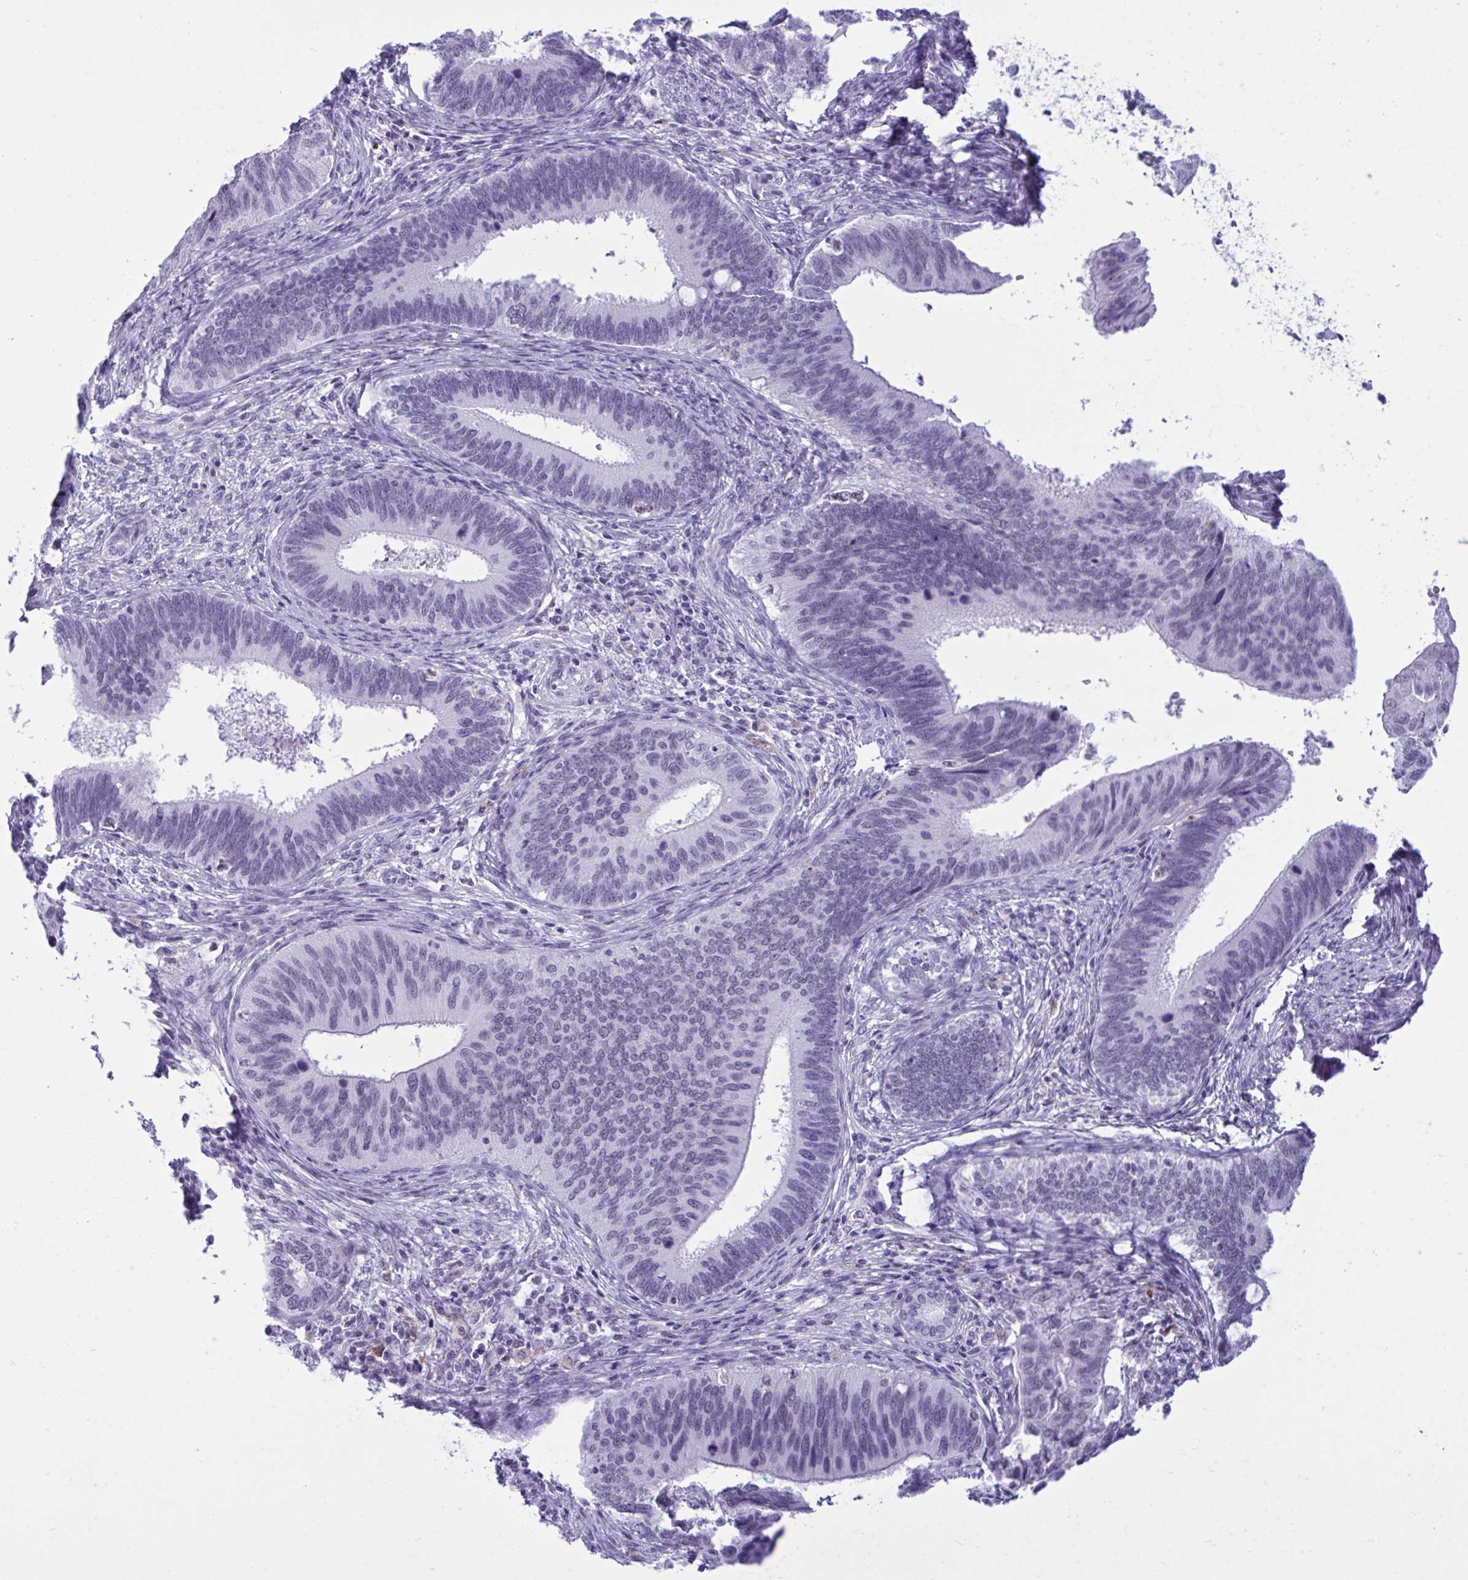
{"staining": {"intensity": "negative", "quantity": "none", "location": "none"}, "tissue": "cervical cancer", "cell_type": "Tumor cells", "image_type": "cancer", "snomed": [{"axis": "morphology", "description": "Adenocarcinoma, NOS"}, {"axis": "topography", "description": "Cervix"}], "caption": "Tumor cells are negative for brown protein staining in cervical cancer.", "gene": "ELN", "patient": {"sex": "female", "age": 42}}